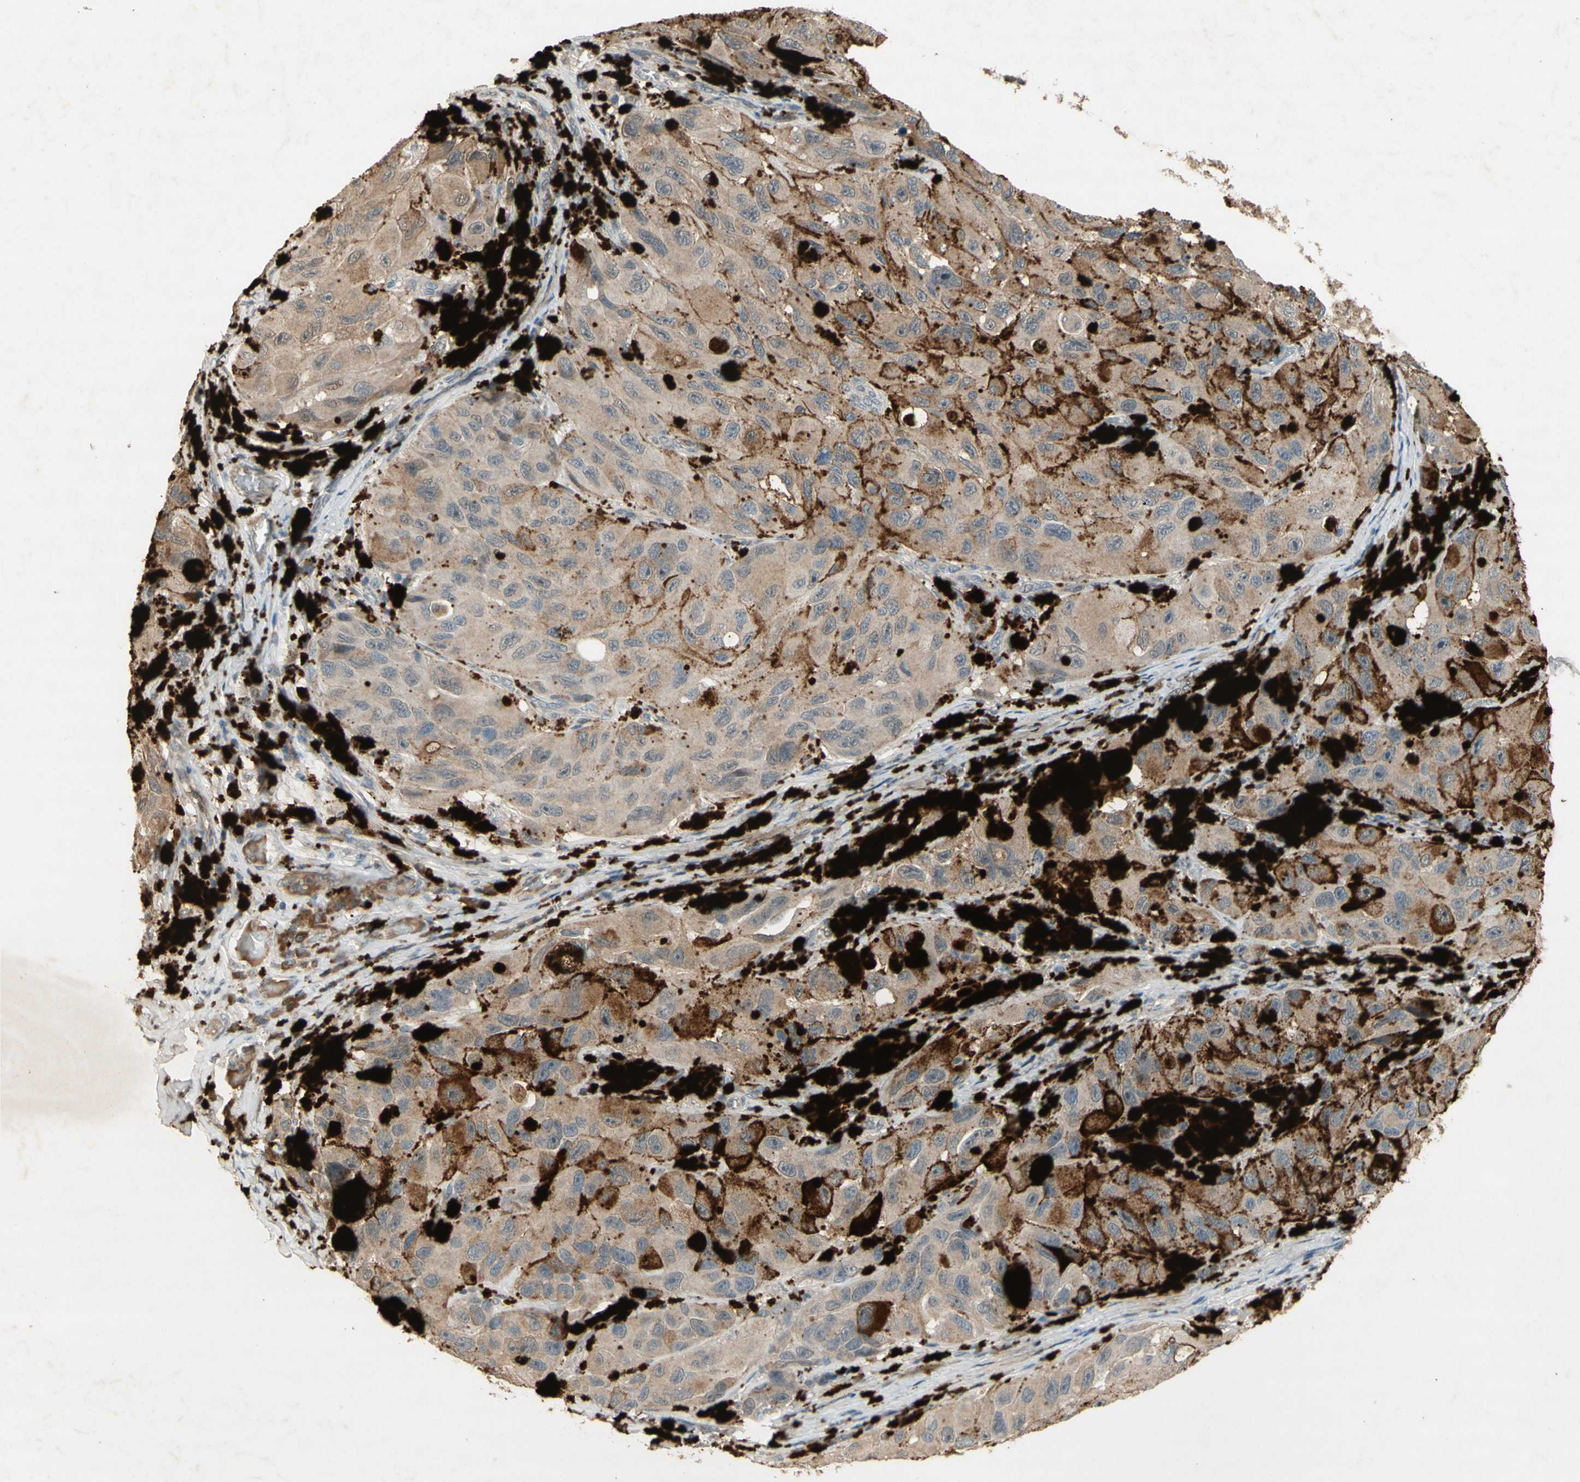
{"staining": {"intensity": "weak", "quantity": "25%-75%", "location": "cytoplasmic/membranous"}, "tissue": "melanoma", "cell_type": "Tumor cells", "image_type": "cancer", "snomed": [{"axis": "morphology", "description": "Malignant melanoma, NOS"}, {"axis": "topography", "description": "Skin"}], "caption": "About 25%-75% of tumor cells in malignant melanoma display weak cytoplasmic/membranous protein positivity as visualized by brown immunohistochemical staining.", "gene": "NRG4", "patient": {"sex": "female", "age": 73}}